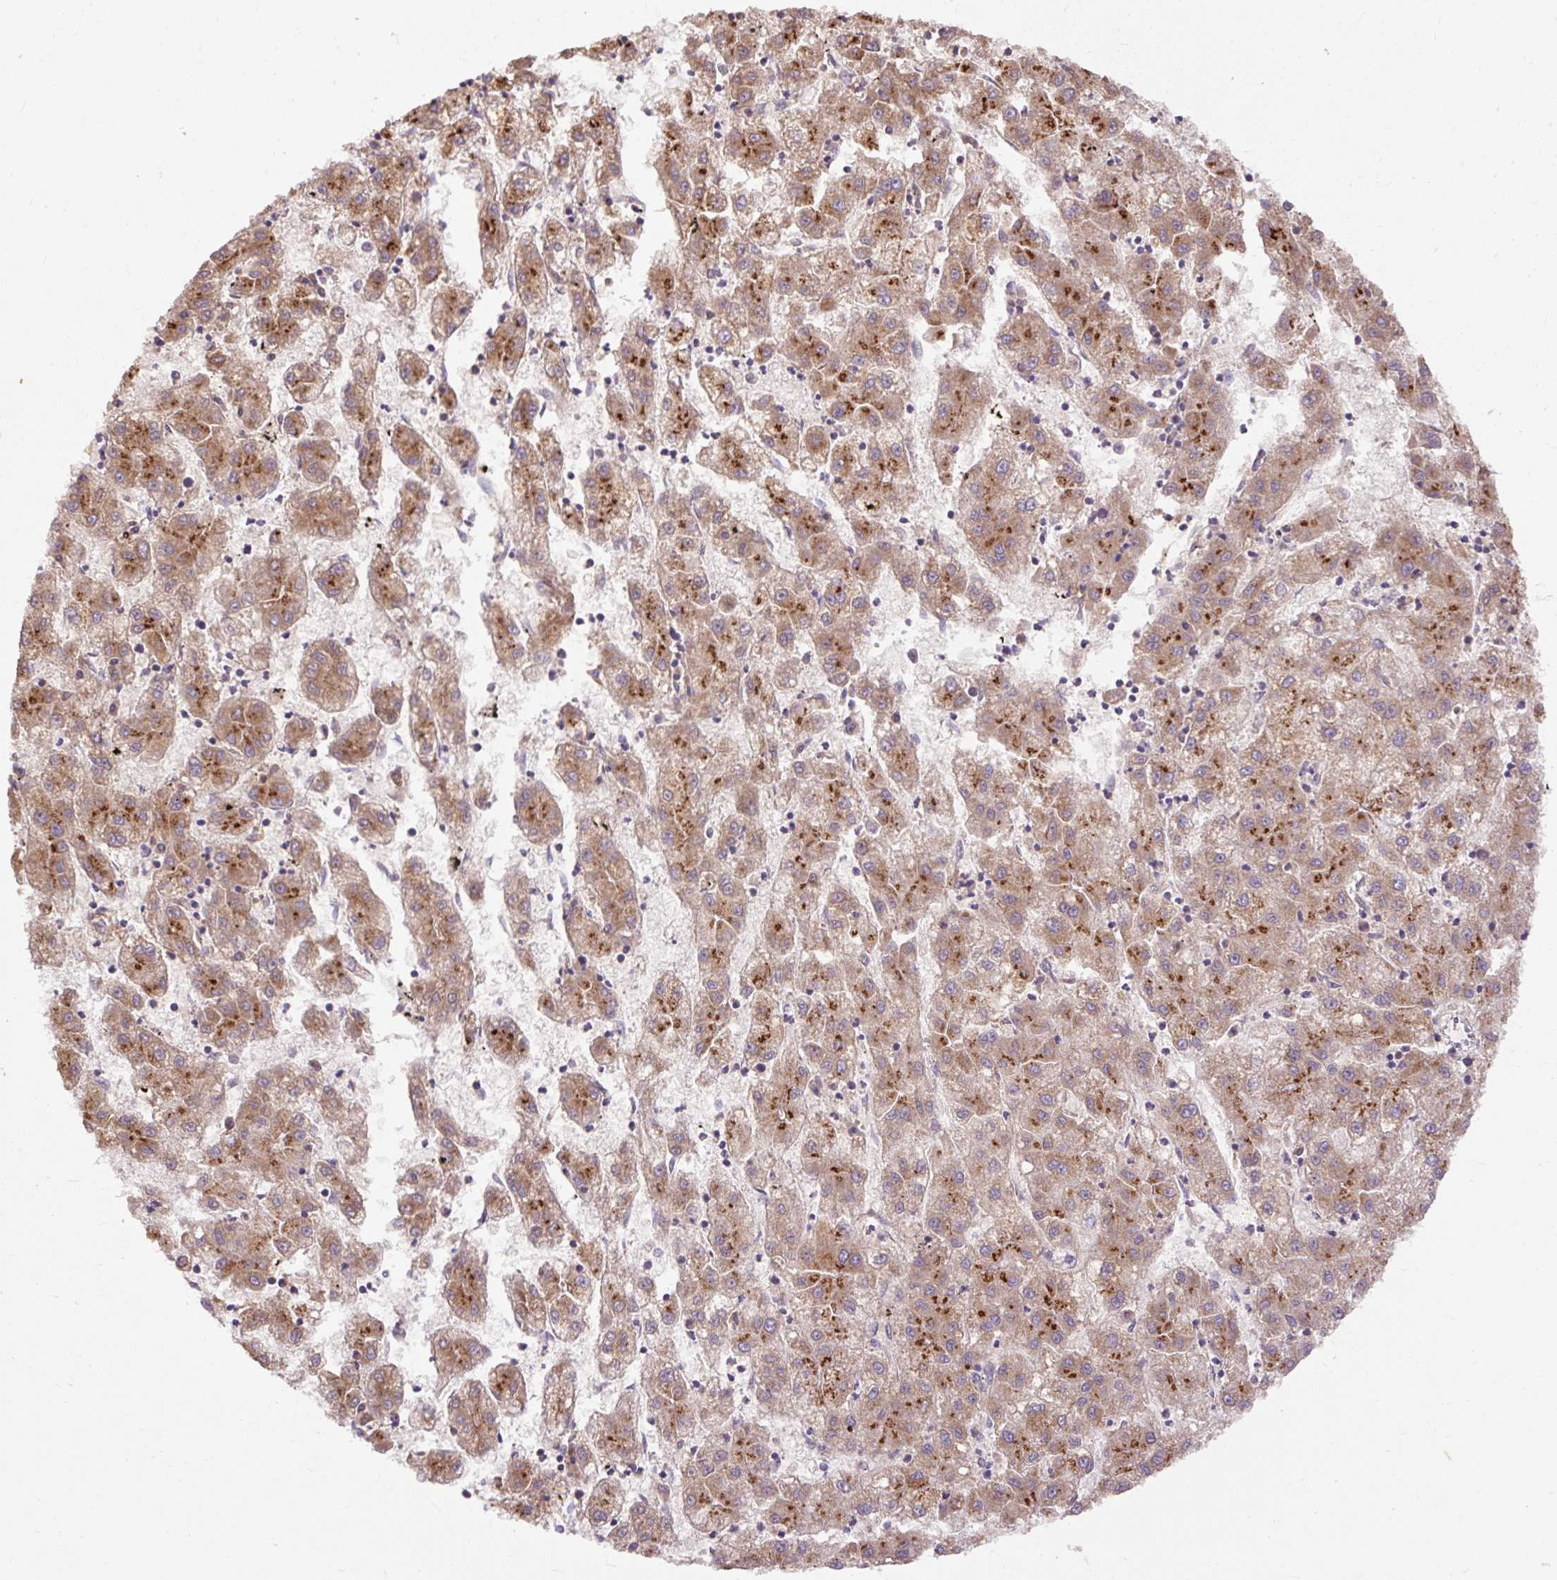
{"staining": {"intensity": "moderate", "quantity": ">75%", "location": "cytoplasmic/membranous"}, "tissue": "liver cancer", "cell_type": "Tumor cells", "image_type": "cancer", "snomed": [{"axis": "morphology", "description": "Carcinoma, Hepatocellular, NOS"}, {"axis": "topography", "description": "Liver"}], "caption": "DAB (3,3'-diaminobenzidine) immunohistochemical staining of liver cancer (hepatocellular carcinoma) exhibits moderate cytoplasmic/membranous protein expression in about >75% of tumor cells.", "gene": "ABR", "patient": {"sex": "male", "age": 72}}